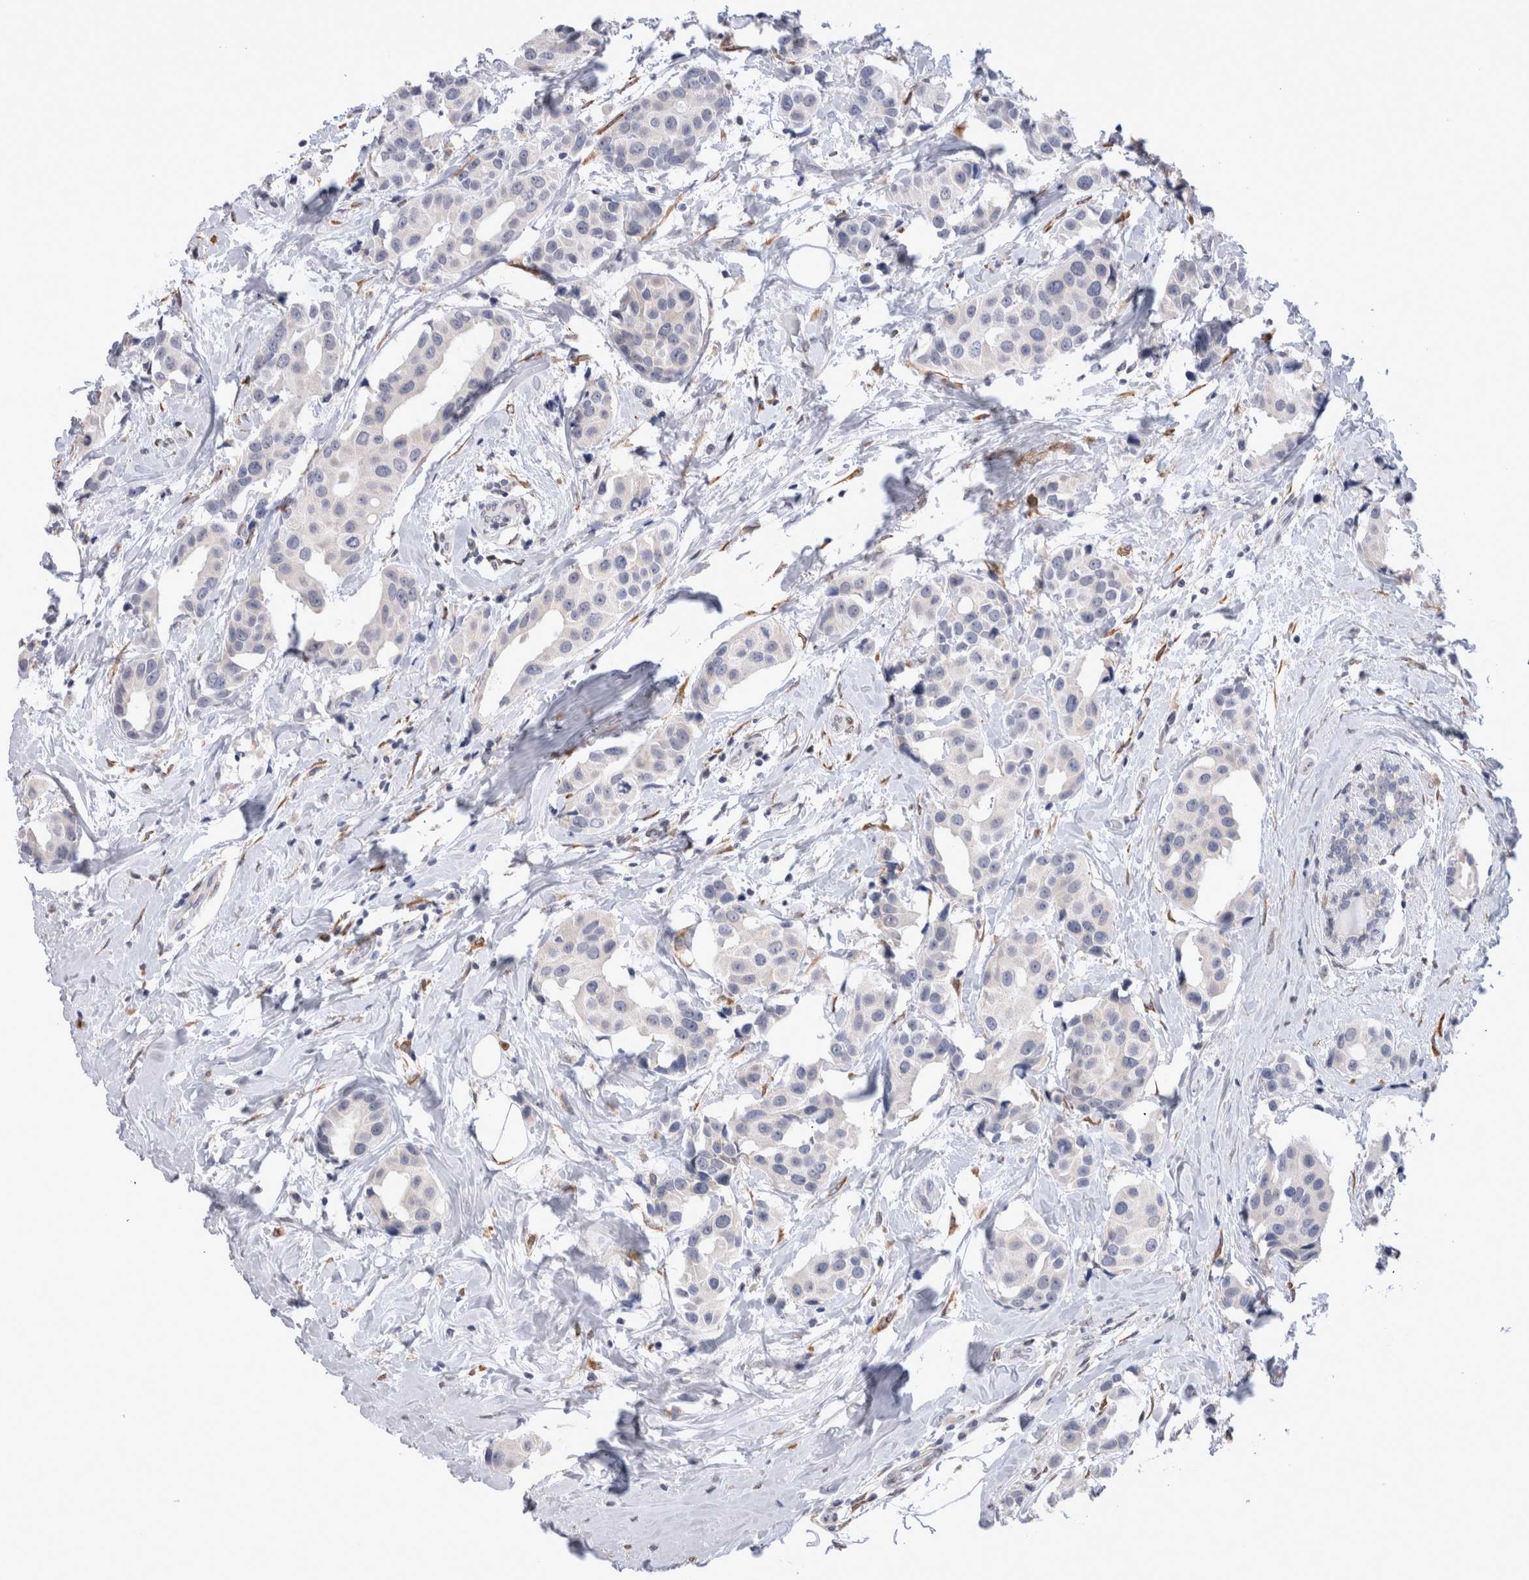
{"staining": {"intensity": "negative", "quantity": "none", "location": "none"}, "tissue": "breast cancer", "cell_type": "Tumor cells", "image_type": "cancer", "snomed": [{"axis": "morphology", "description": "Normal tissue, NOS"}, {"axis": "morphology", "description": "Duct carcinoma"}, {"axis": "topography", "description": "Breast"}], "caption": "Human breast infiltrating ductal carcinoma stained for a protein using immunohistochemistry (IHC) exhibits no staining in tumor cells.", "gene": "VCPIP1", "patient": {"sex": "female", "age": 39}}